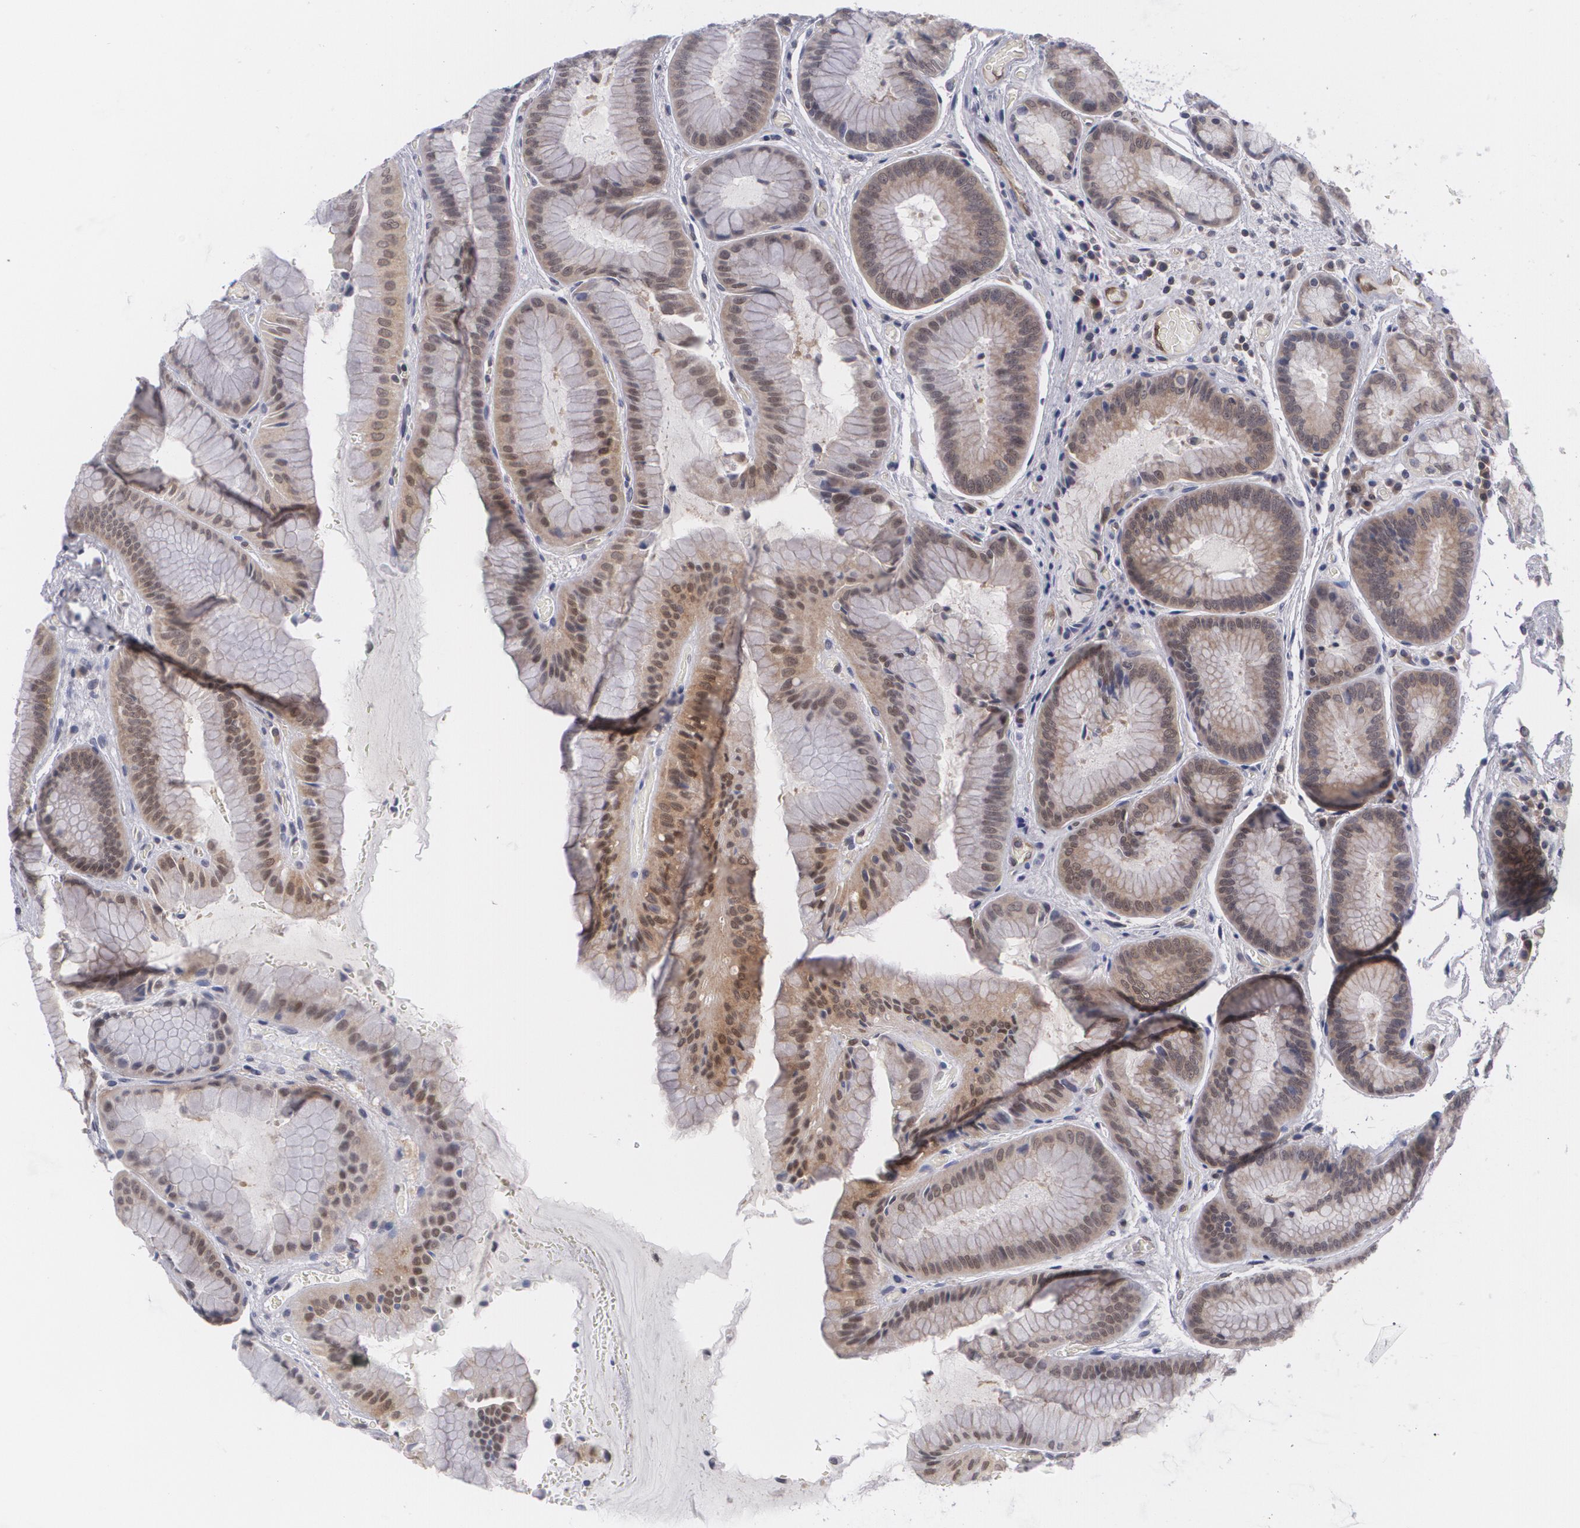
{"staining": {"intensity": "moderate", "quantity": "25%-75%", "location": "cytoplasmic/membranous"}, "tissue": "stomach", "cell_type": "Glandular cells", "image_type": "normal", "snomed": [{"axis": "morphology", "description": "Normal tissue, NOS"}, {"axis": "topography", "description": "Esophagus"}, {"axis": "topography", "description": "Stomach, upper"}], "caption": "Moderate cytoplasmic/membranous staining for a protein is present in approximately 25%-75% of glandular cells of benign stomach using immunohistochemistry (IHC).", "gene": "BCL10", "patient": {"sex": "male", "age": 47}}